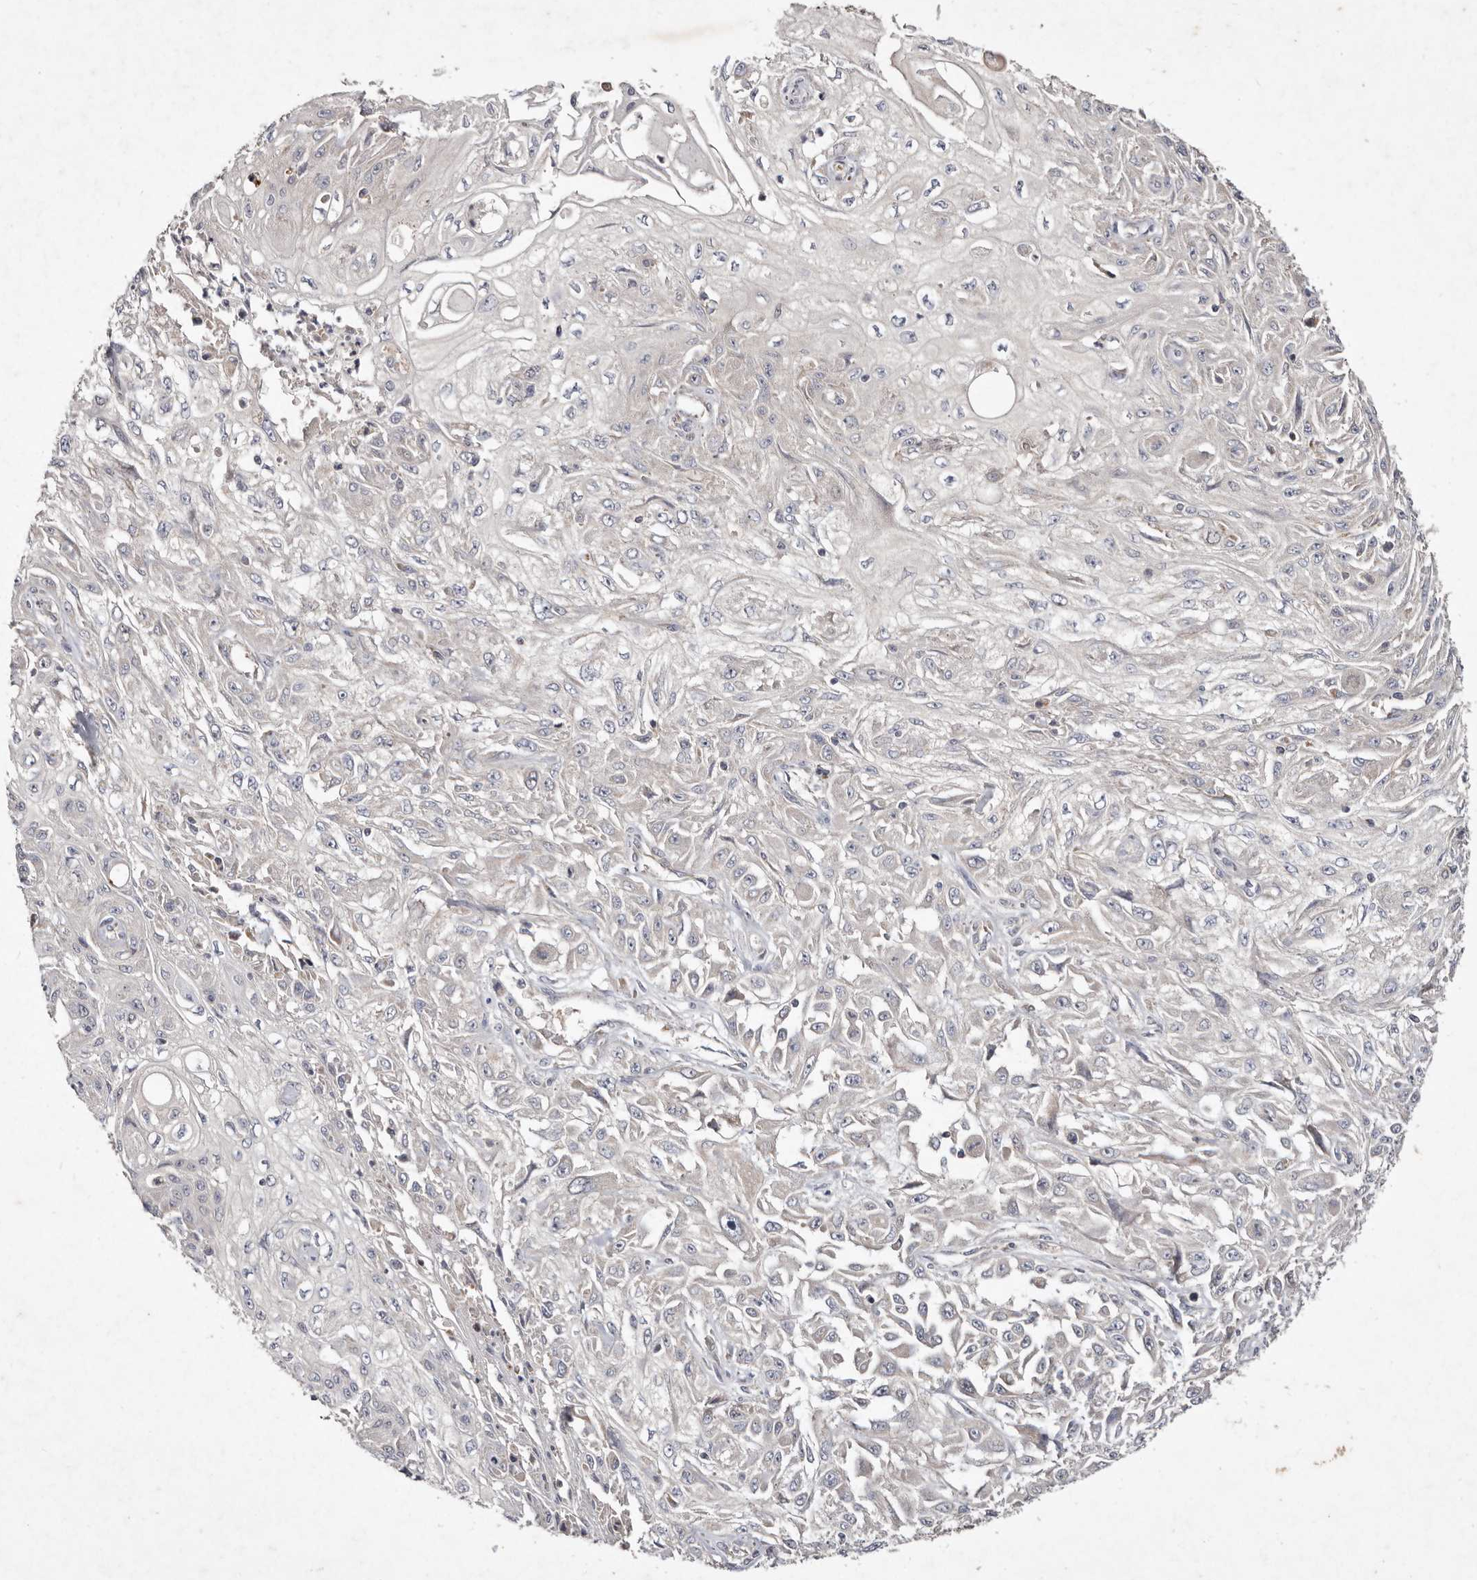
{"staining": {"intensity": "negative", "quantity": "none", "location": "none"}, "tissue": "skin cancer", "cell_type": "Tumor cells", "image_type": "cancer", "snomed": [{"axis": "morphology", "description": "Squamous cell carcinoma, NOS"}, {"axis": "morphology", "description": "Squamous cell carcinoma, metastatic, NOS"}, {"axis": "topography", "description": "Skin"}, {"axis": "topography", "description": "Lymph node"}], "caption": "Histopathology image shows no significant protein expression in tumor cells of skin cancer (squamous cell carcinoma).", "gene": "SLC25A20", "patient": {"sex": "male", "age": 75}}